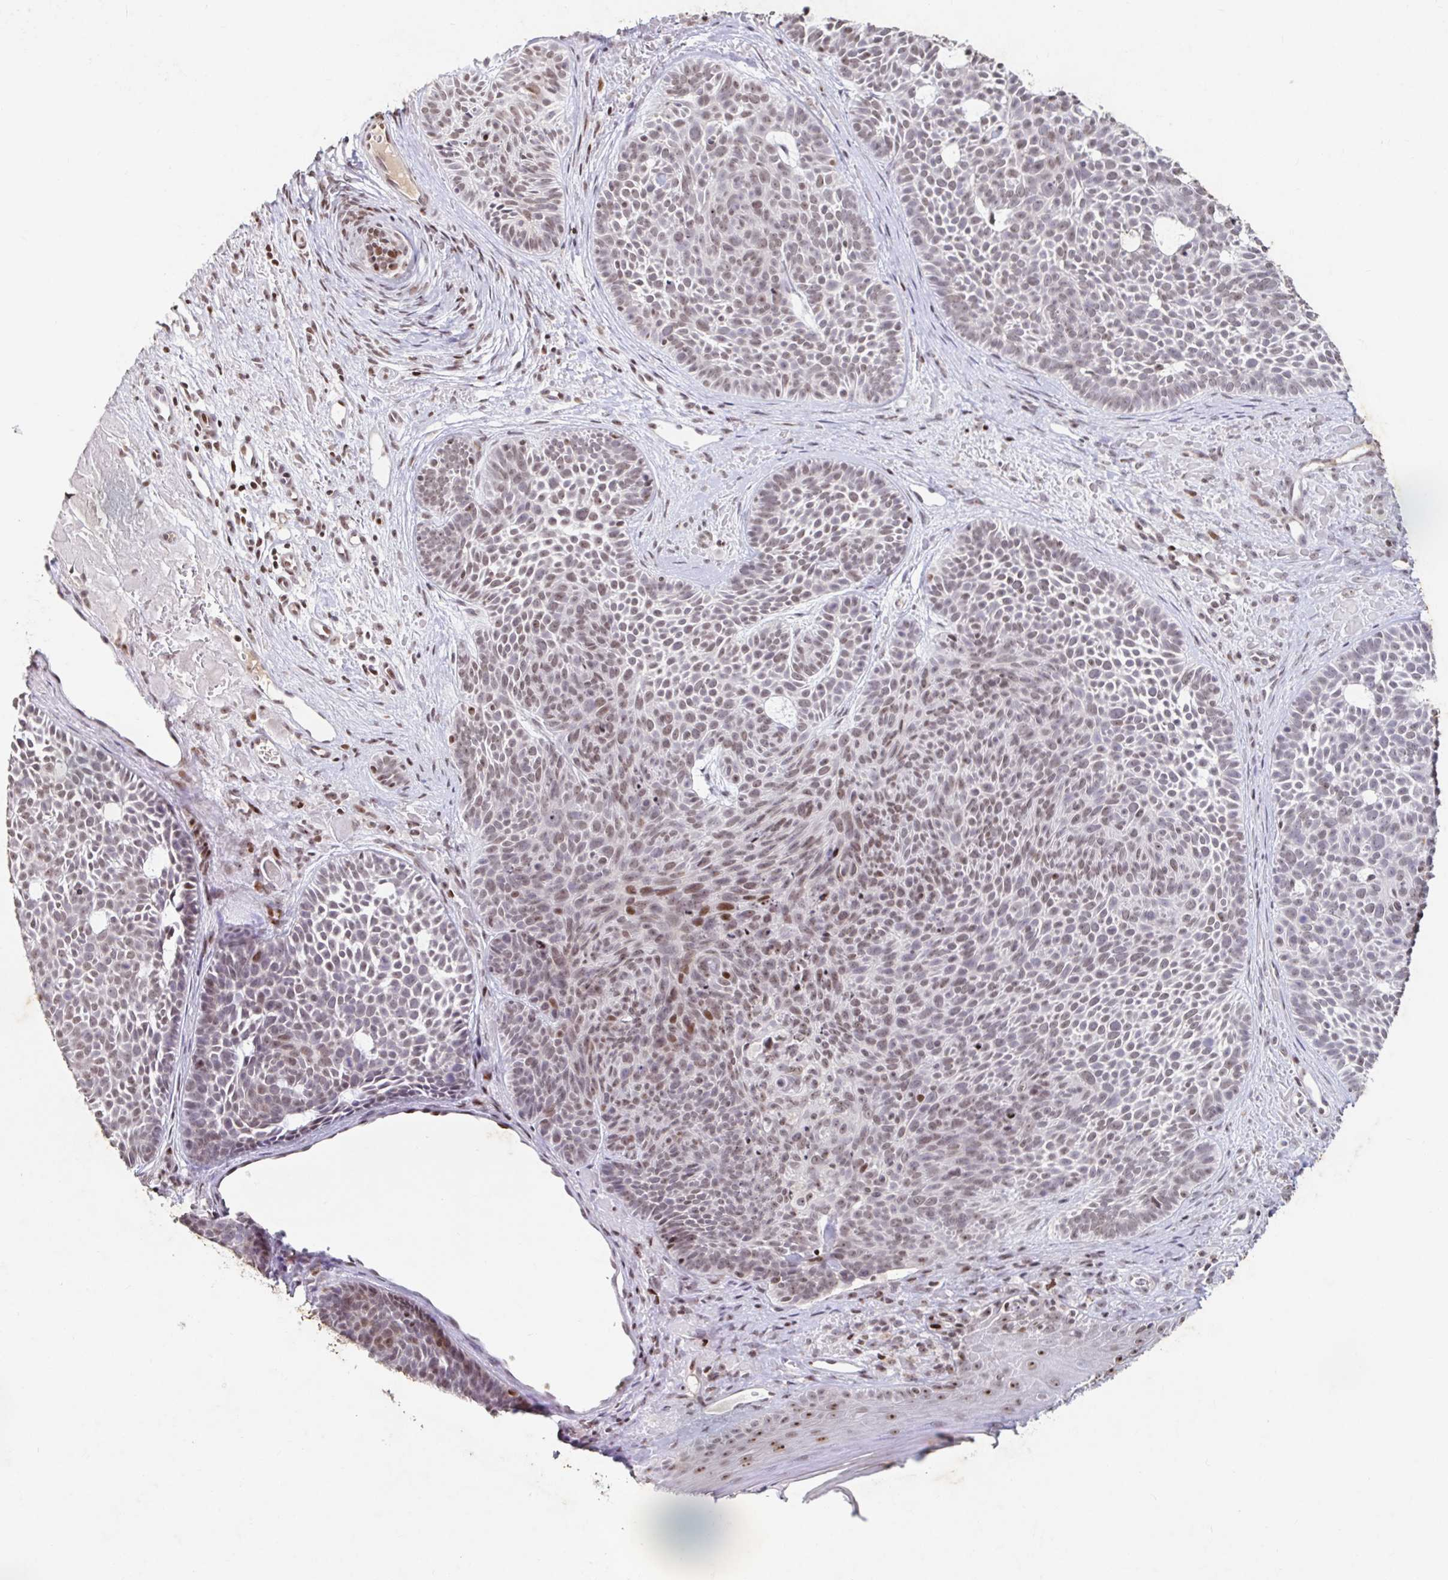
{"staining": {"intensity": "weak", "quantity": "25%-75%", "location": "nuclear"}, "tissue": "skin cancer", "cell_type": "Tumor cells", "image_type": "cancer", "snomed": [{"axis": "morphology", "description": "Basal cell carcinoma"}, {"axis": "topography", "description": "Skin"}], "caption": "Immunohistochemistry image of human basal cell carcinoma (skin) stained for a protein (brown), which exhibits low levels of weak nuclear staining in about 25%-75% of tumor cells.", "gene": "C19orf53", "patient": {"sex": "male", "age": 81}}